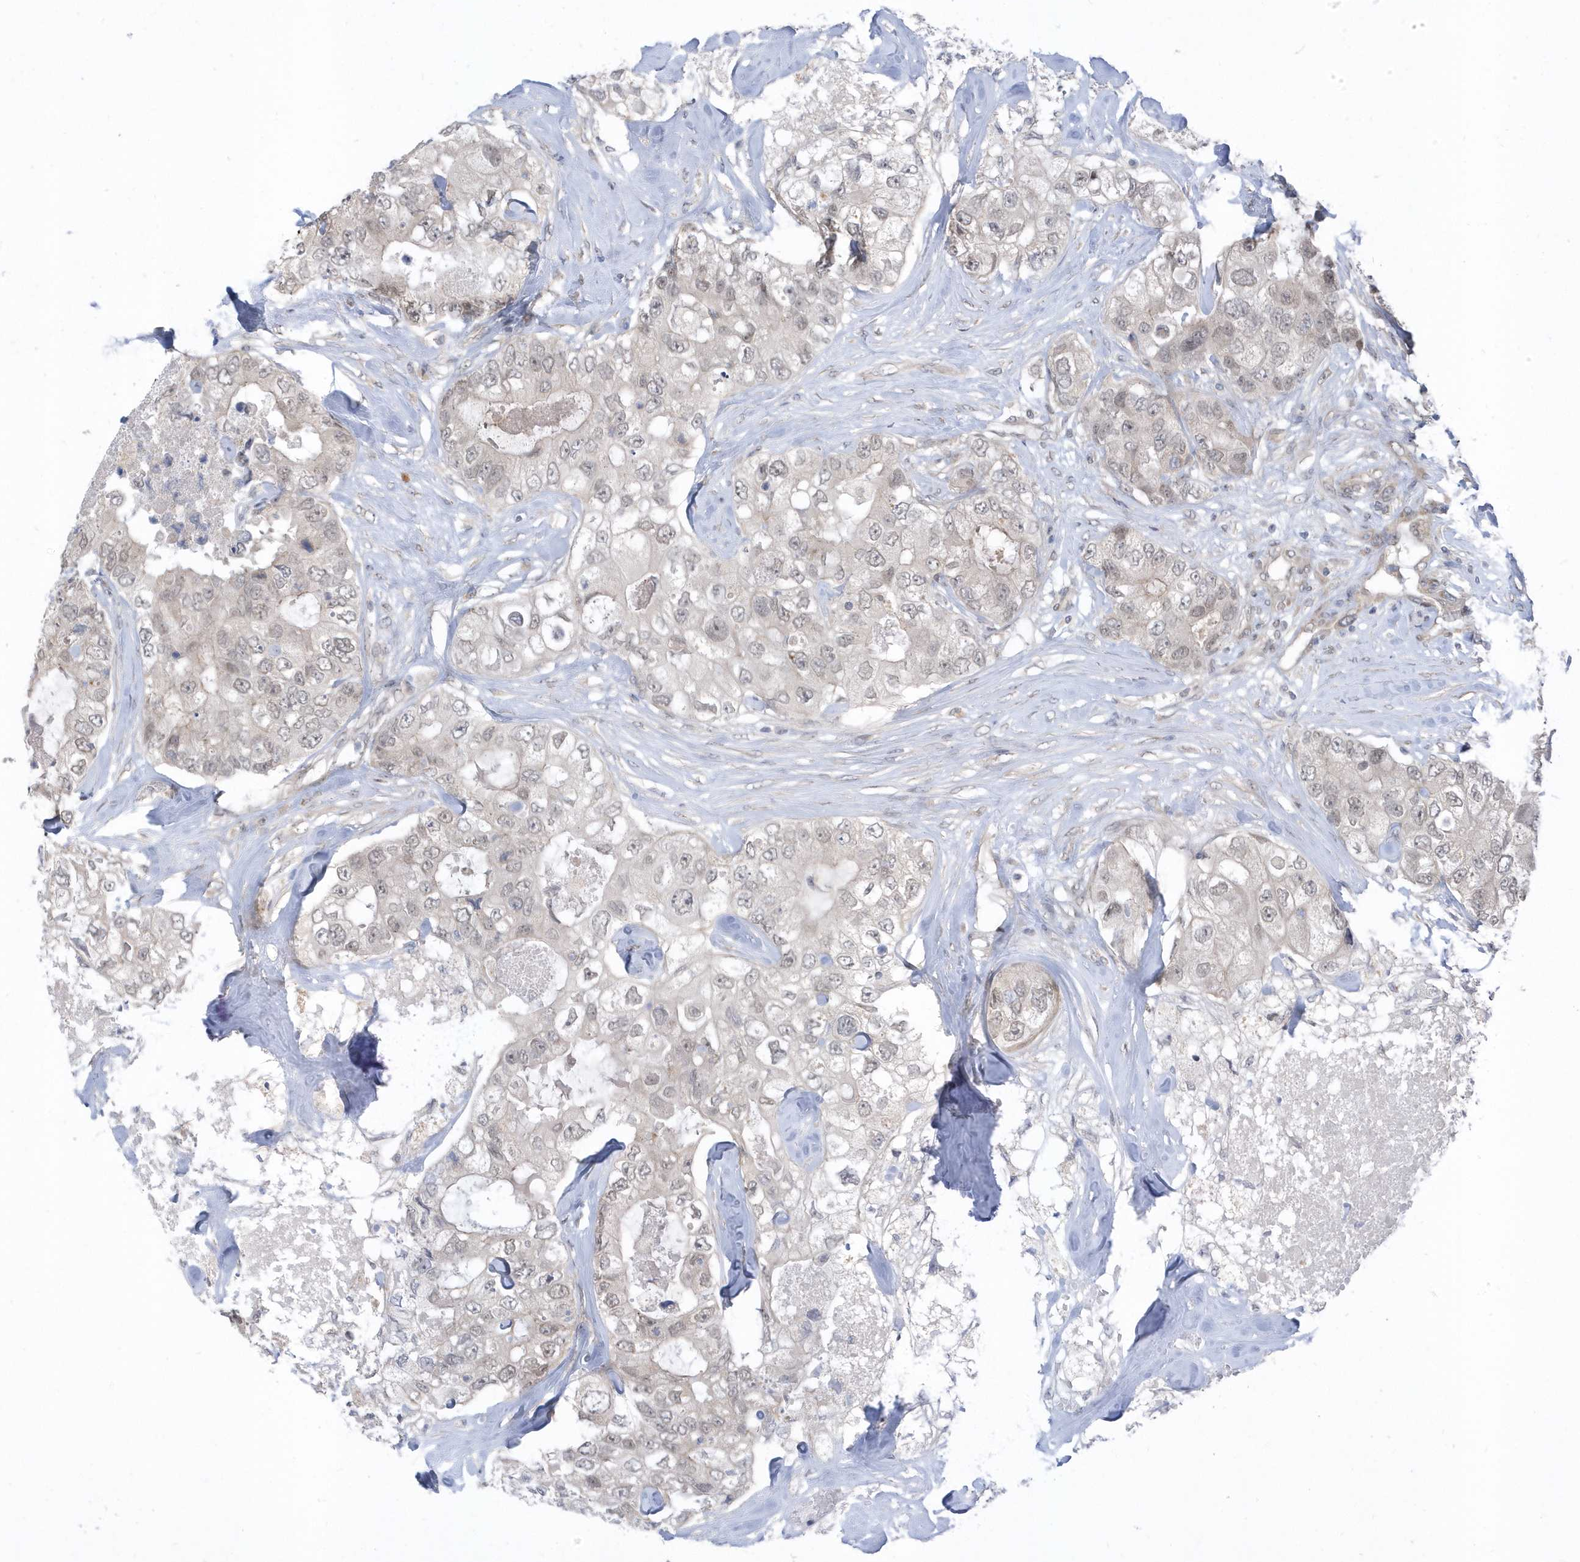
{"staining": {"intensity": "negative", "quantity": "none", "location": "none"}, "tissue": "breast cancer", "cell_type": "Tumor cells", "image_type": "cancer", "snomed": [{"axis": "morphology", "description": "Duct carcinoma"}, {"axis": "topography", "description": "Breast"}], "caption": "Immunohistochemistry of invasive ductal carcinoma (breast) exhibits no expression in tumor cells. (DAB (3,3'-diaminobenzidine) IHC, high magnification).", "gene": "USP53", "patient": {"sex": "female", "age": 62}}